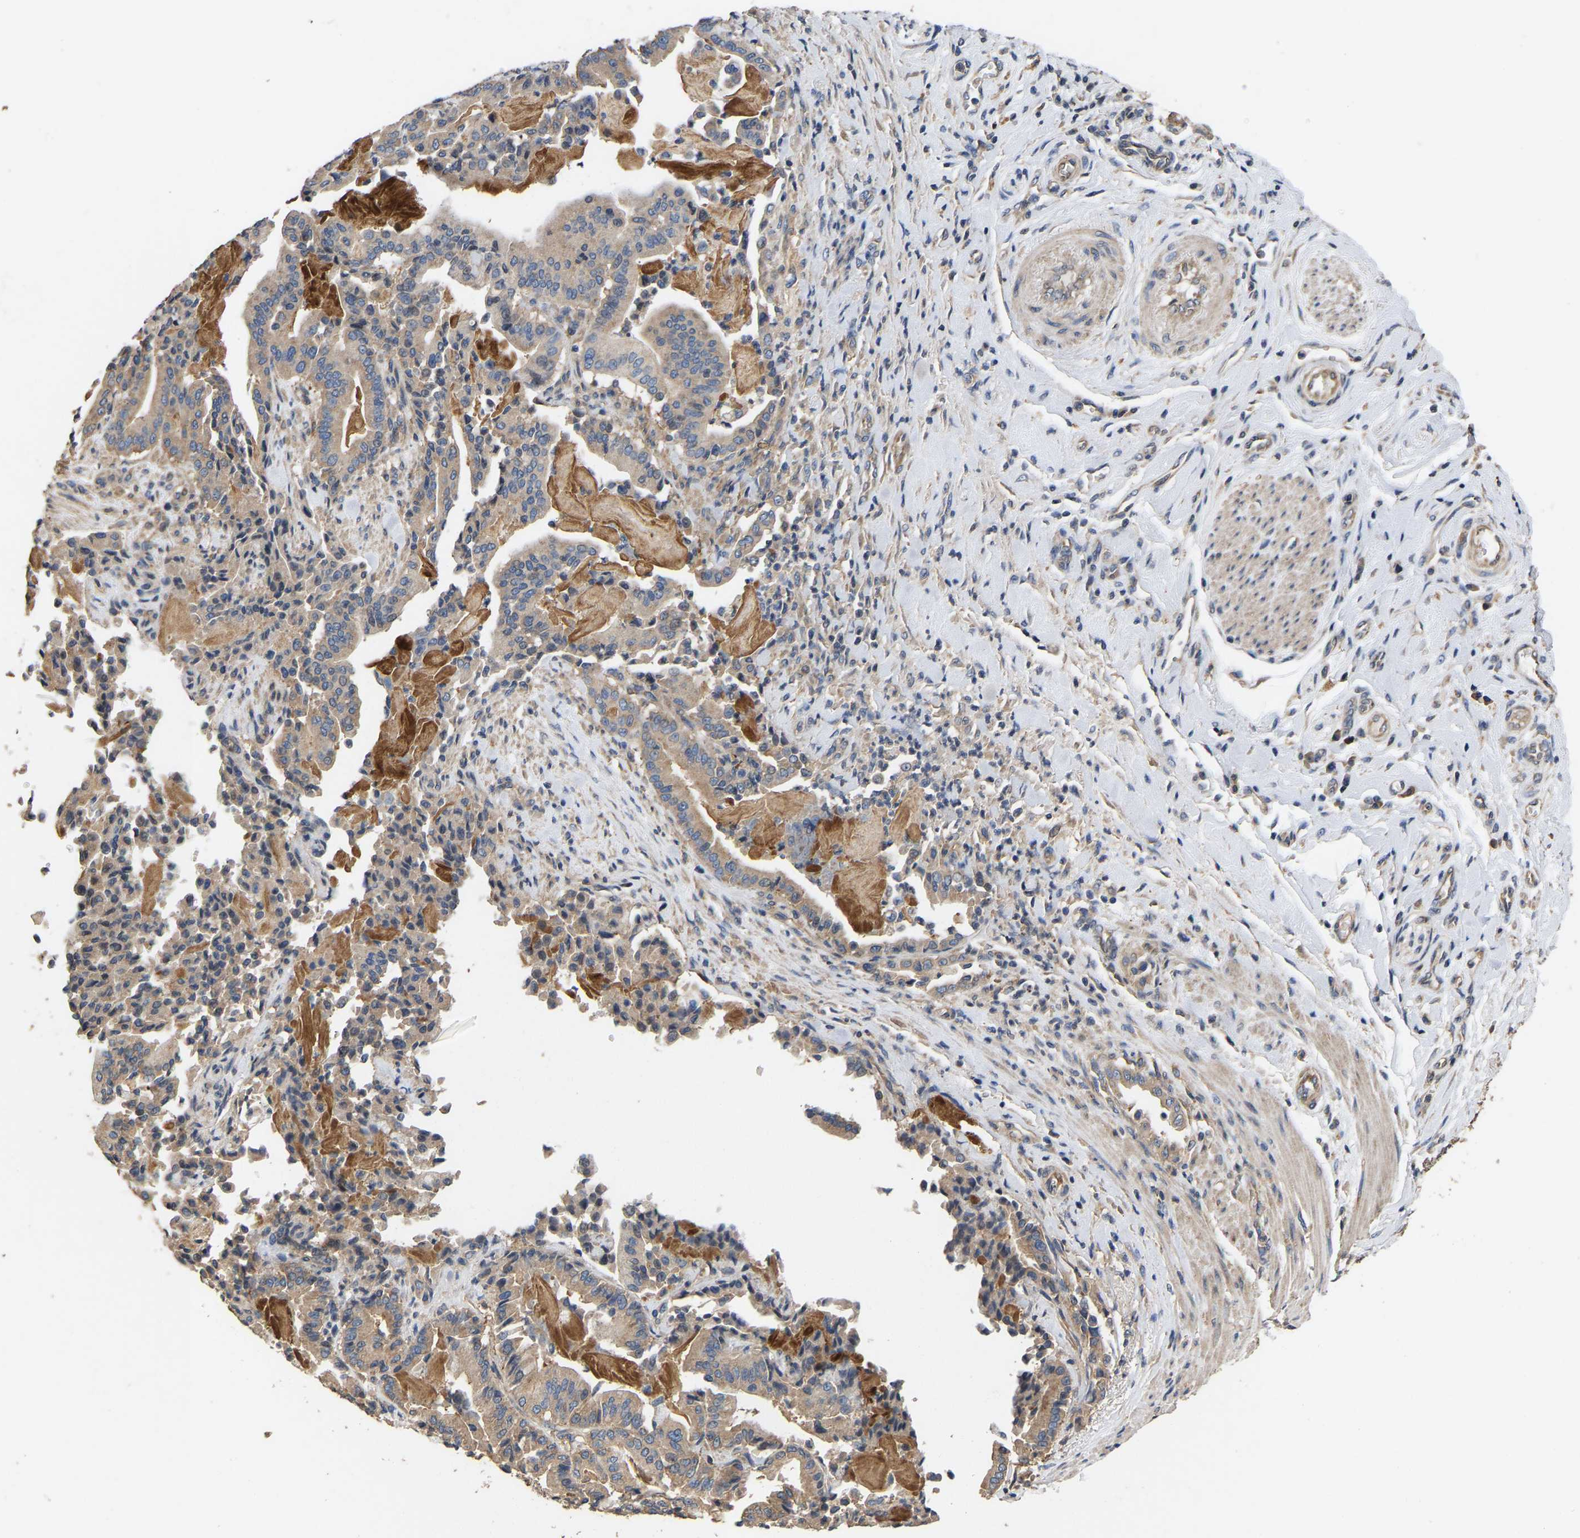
{"staining": {"intensity": "weak", "quantity": ">75%", "location": "cytoplasmic/membranous"}, "tissue": "pancreatic cancer", "cell_type": "Tumor cells", "image_type": "cancer", "snomed": [{"axis": "morphology", "description": "Normal tissue, NOS"}, {"axis": "morphology", "description": "Adenocarcinoma, NOS"}, {"axis": "topography", "description": "Pancreas"}], "caption": "This is an image of immunohistochemistry staining of adenocarcinoma (pancreatic), which shows weak expression in the cytoplasmic/membranous of tumor cells.", "gene": "AIMP2", "patient": {"sex": "male", "age": 63}}